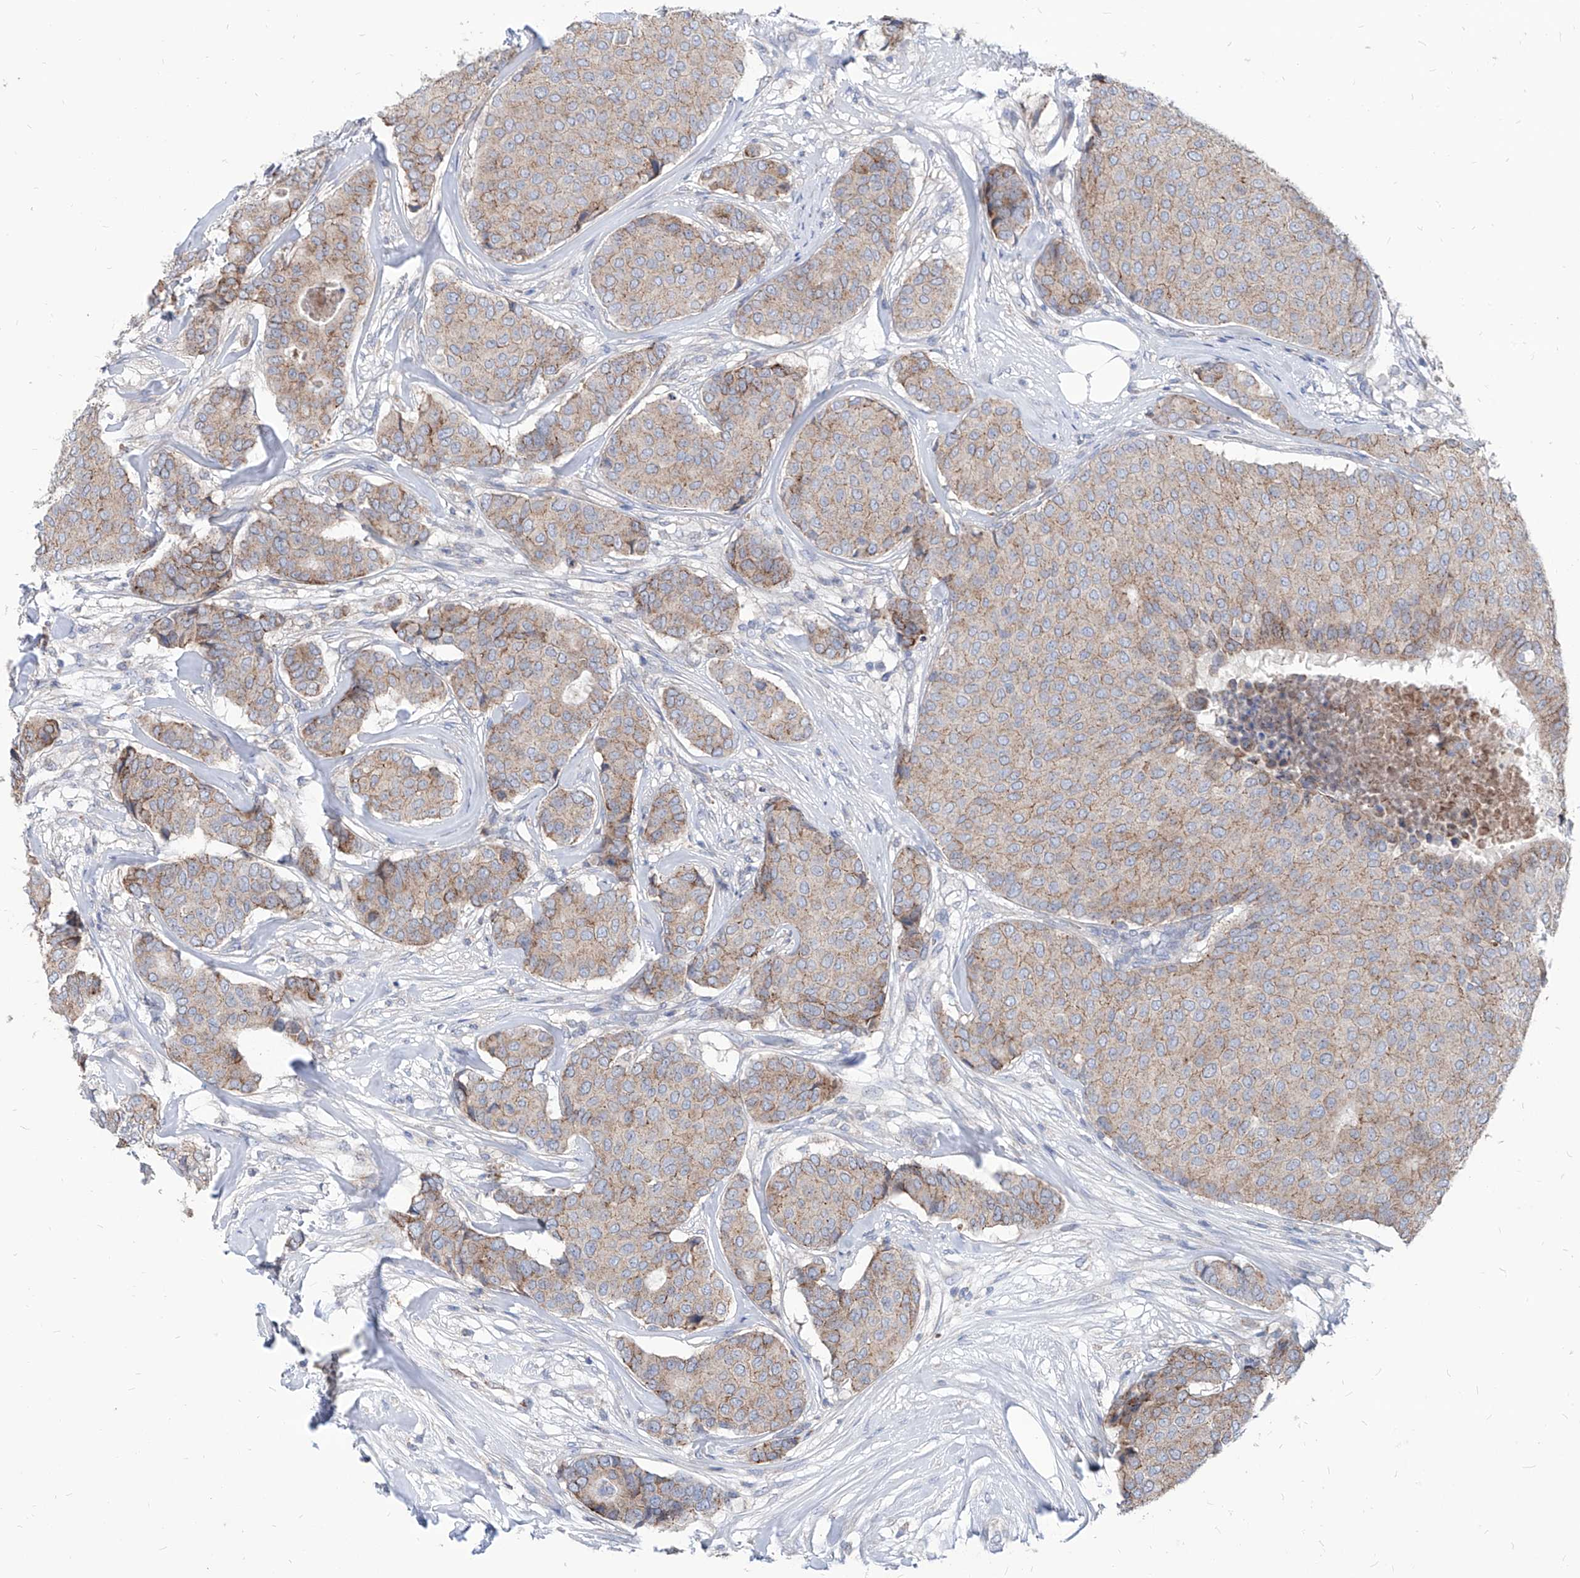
{"staining": {"intensity": "weak", "quantity": "25%-75%", "location": "cytoplasmic/membranous"}, "tissue": "breast cancer", "cell_type": "Tumor cells", "image_type": "cancer", "snomed": [{"axis": "morphology", "description": "Duct carcinoma"}, {"axis": "topography", "description": "Breast"}], "caption": "An immunohistochemistry histopathology image of neoplastic tissue is shown. Protein staining in brown shows weak cytoplasmic/membranous positivity in breast invasive ductal carcinoma within tumor cells. The protein is shown in brown color, while the nuclei are stained blue.", "gene": "AGPS", "patient": {"sex": "female", "age": 75}}